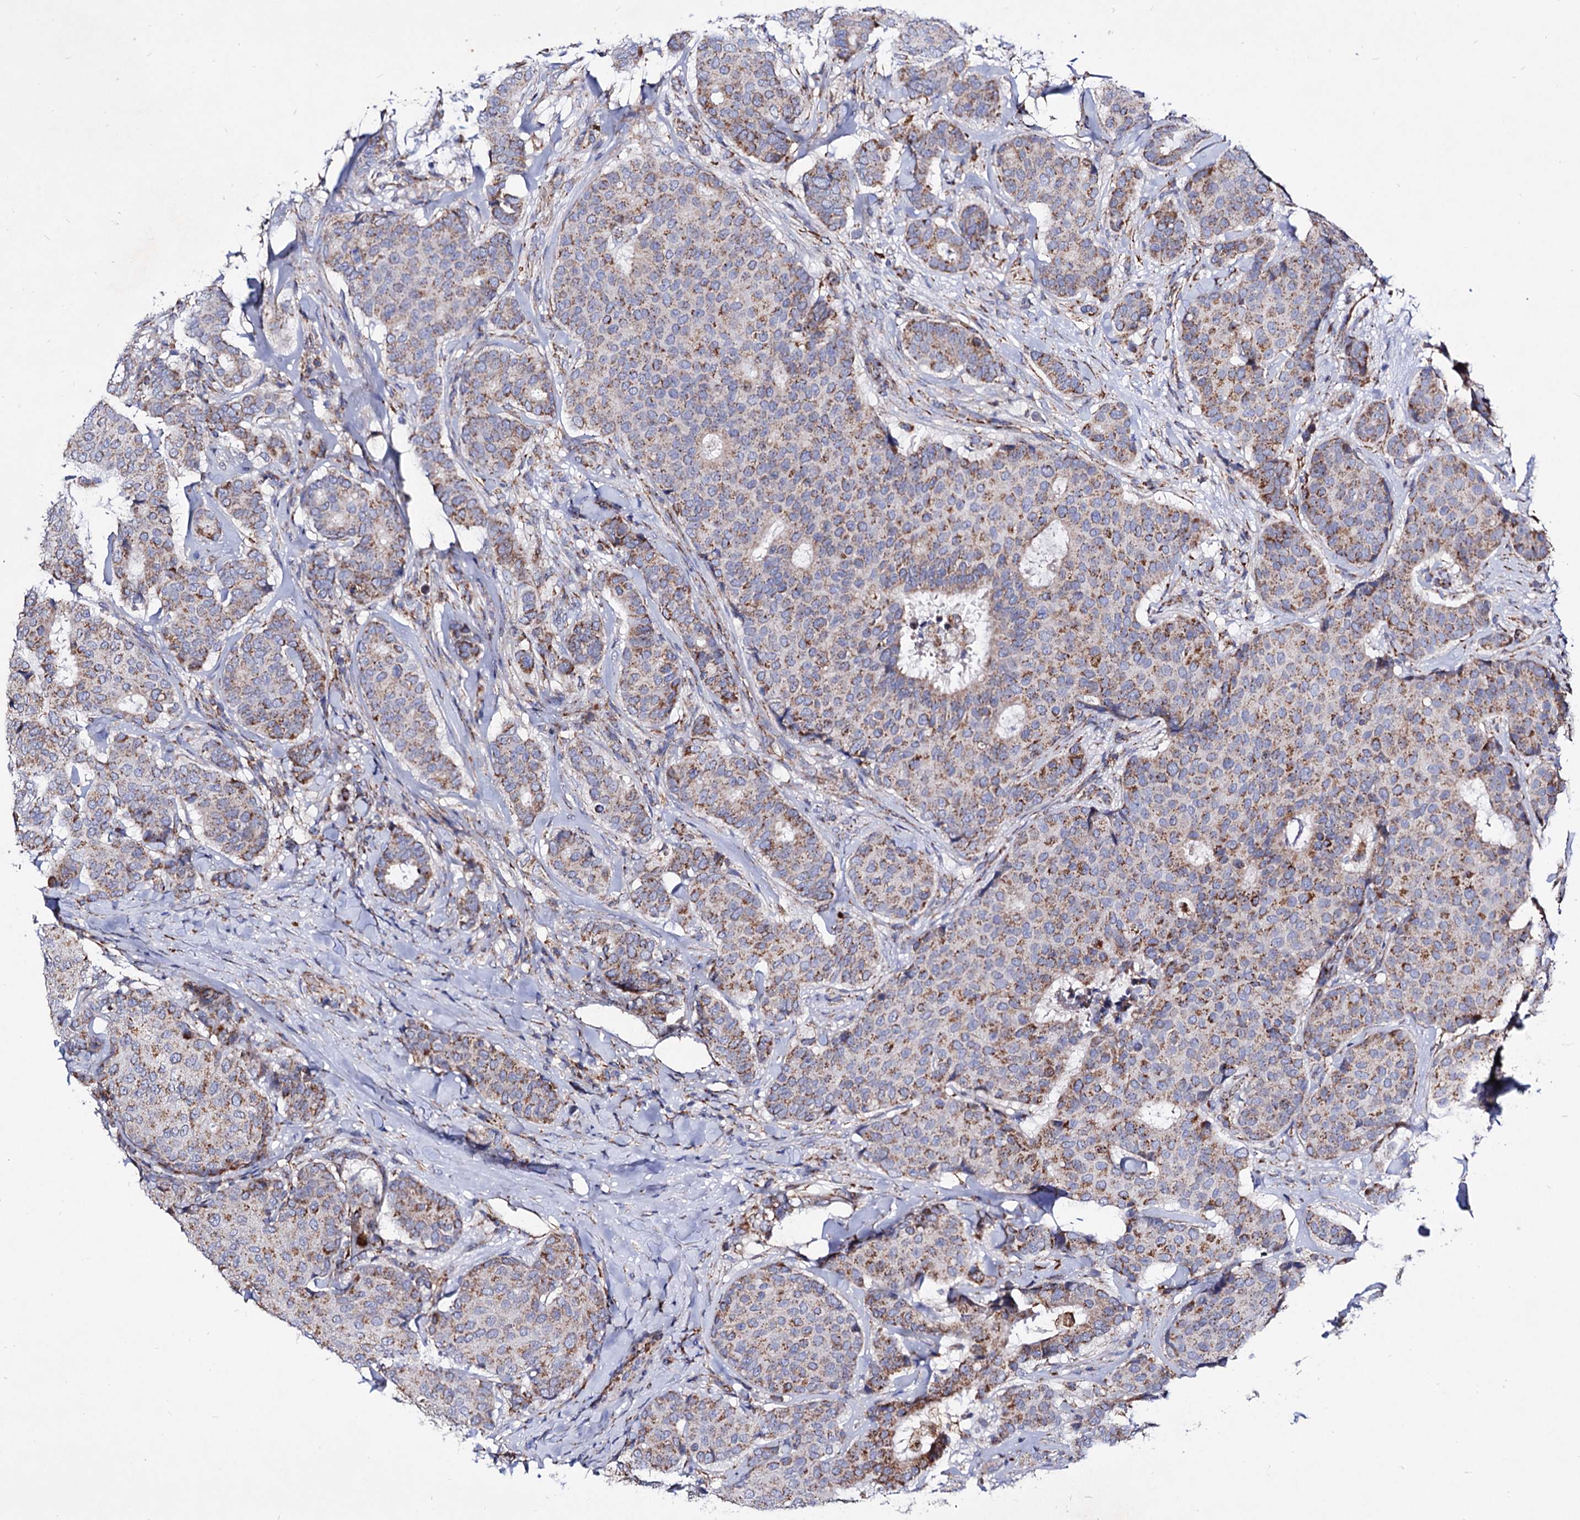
{"staining": {"intensity": "moderate", "quantity": "<25%", "location": "cytoplasmic/membranous"}, "tissue": "breast cancer", "cell_type": "Tumor cells", "image_type": "cancer", "snomed": [{"axis": "morphology", "description": "Duct carcinoma"}, {"axis": "topography", "description": "Breast"}], "caption": "The micrograph shows immunohistochemical staining of breast cancer. There is moderate cytoplasmic/membranous expression is identified in approximately <25% of tumor cells.", "gene": "ACAD9", "patient": {"sex": "female", "age": 75}}